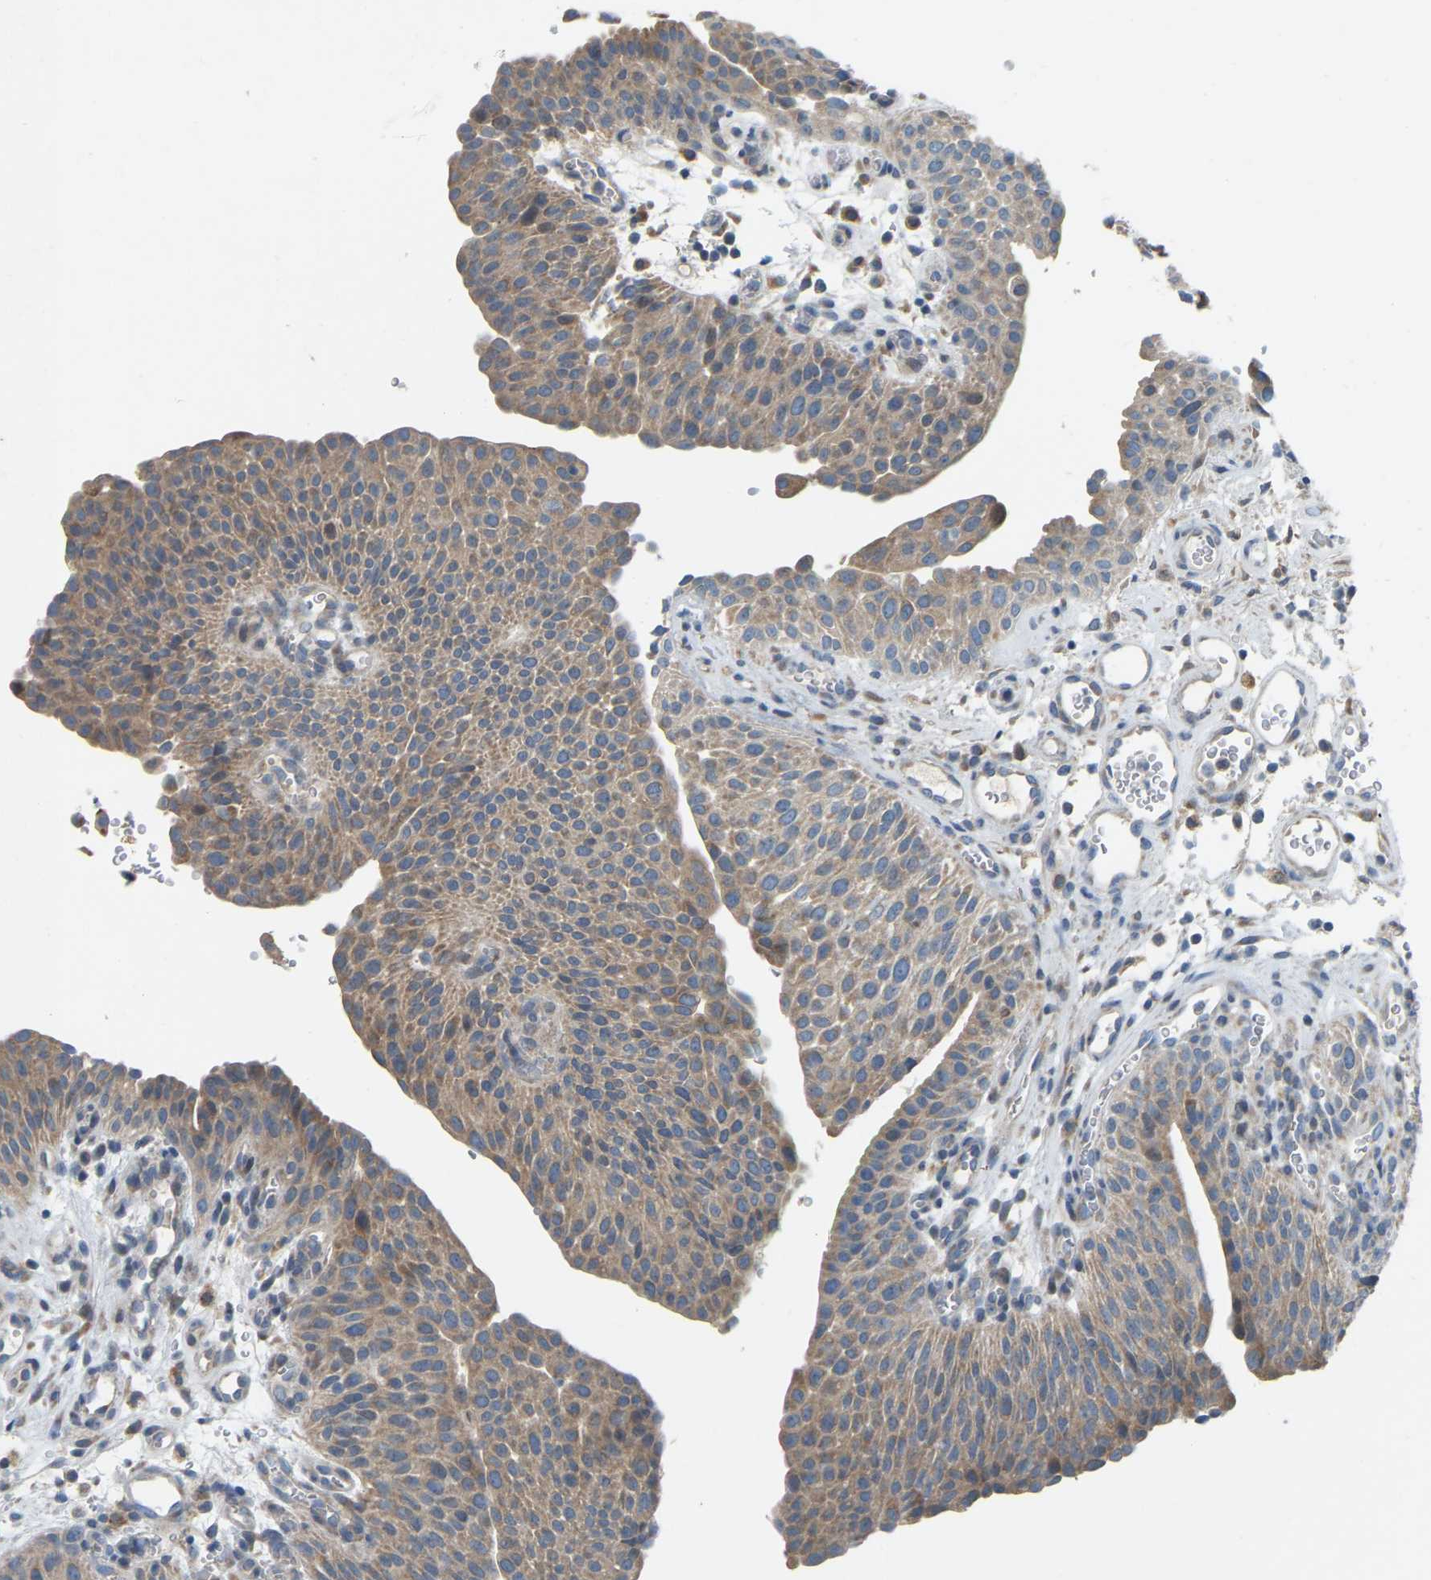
{"staining": {"intensity": "moderate", "quantity": "25%-75%", "location": "cytoplasmic/membranous"}, "tissue": "urothelial cancer", "cell_type": "Tumor cells", "image_type": "cancer", "snomed": [{"axis": "morphology", "description": "Urothelial carcinoma, Low grade"}, {"axis": "morphology", "description": "Urothelial carcinoma, High grade"}, {"axis": "topography", "description": "Urinary bladder"}], "caption": "Protein expression analysis of human urothelial cancer reveals moderate cytoplasmic/membranous staining in approximately 25%-75% of tumor cells.", "gene": "PARL", "patient": {"sex": "male", "age": 35}}